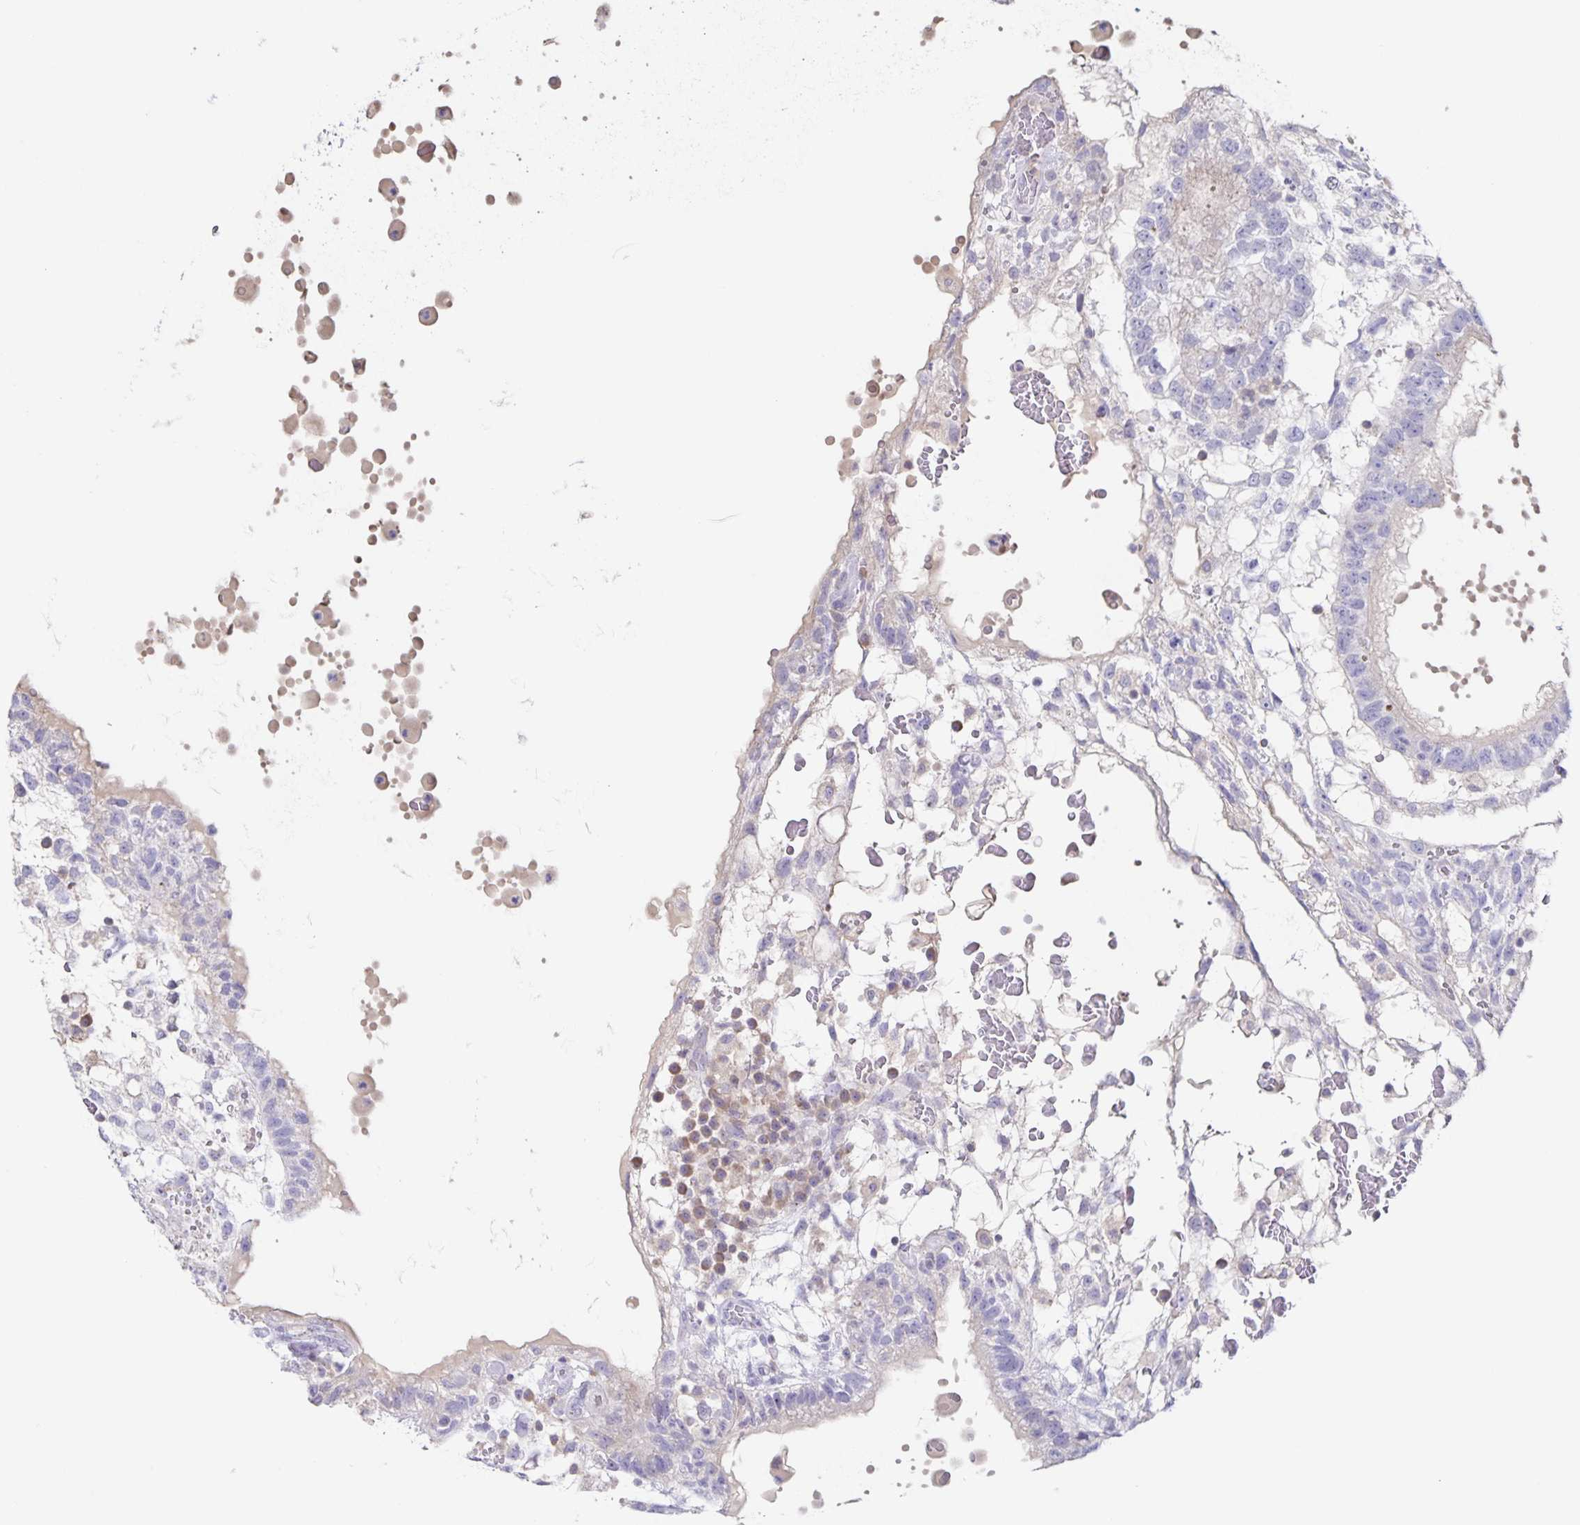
{"staining": {"intensity": "negative", "quantity": "none", "location": "none"}, "tissue": "testis cancer", "cell_type": "Tumor cells", "image_type": "cancer", "snomed": [{"axis": "morphology", "description": "Normal tissue, NOS"}, {"axis": "morphology", "description": "Carcinoma, Embryonal, NOS"}, {"axis": "topography", "description": "Testis"}], "caption": "IHC of human embryonal carcinoma (testis) exhibits no positivity in tumor cells.", "gene": "RPL36A", "patient": {"sex": "male", "age": 32}}